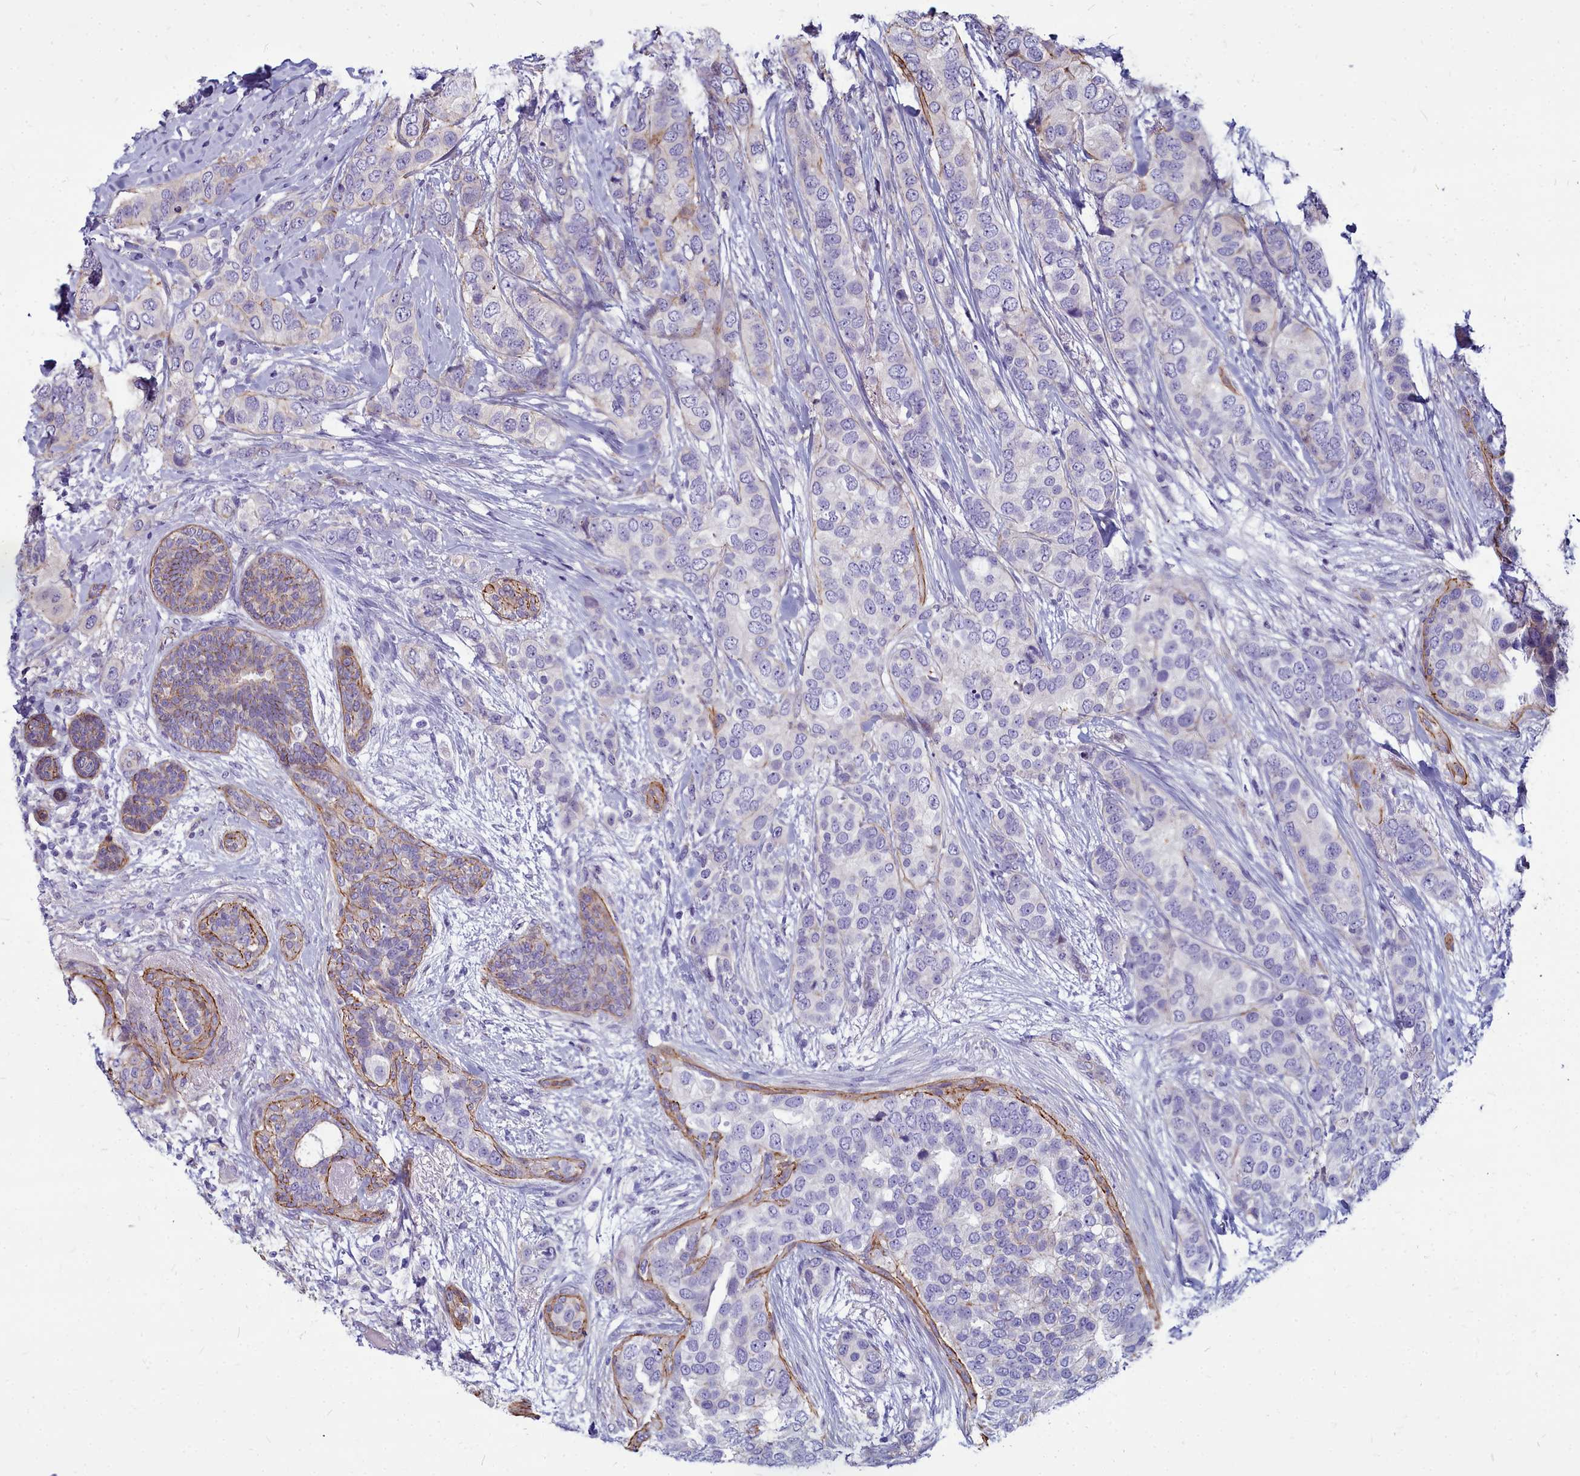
{"staining": {"intensity": "negative", "quantity": "none", "location": "none"}, "tissue": "breast cancer", "cell_type": "Tumor cells", "image_type": "cancer", "snomed": [{"axis": "morphology", "description": "Lobular carcinoma"}, {"axis": "topography", "description": "Breast"}], "caption": "A histopathology image of breast cancer (lobular carcinoma) stained for a protein reveals no brown staining in tumor cells.", "gene": "TTC5", "patient": {"sex": "female", "age": 51}}